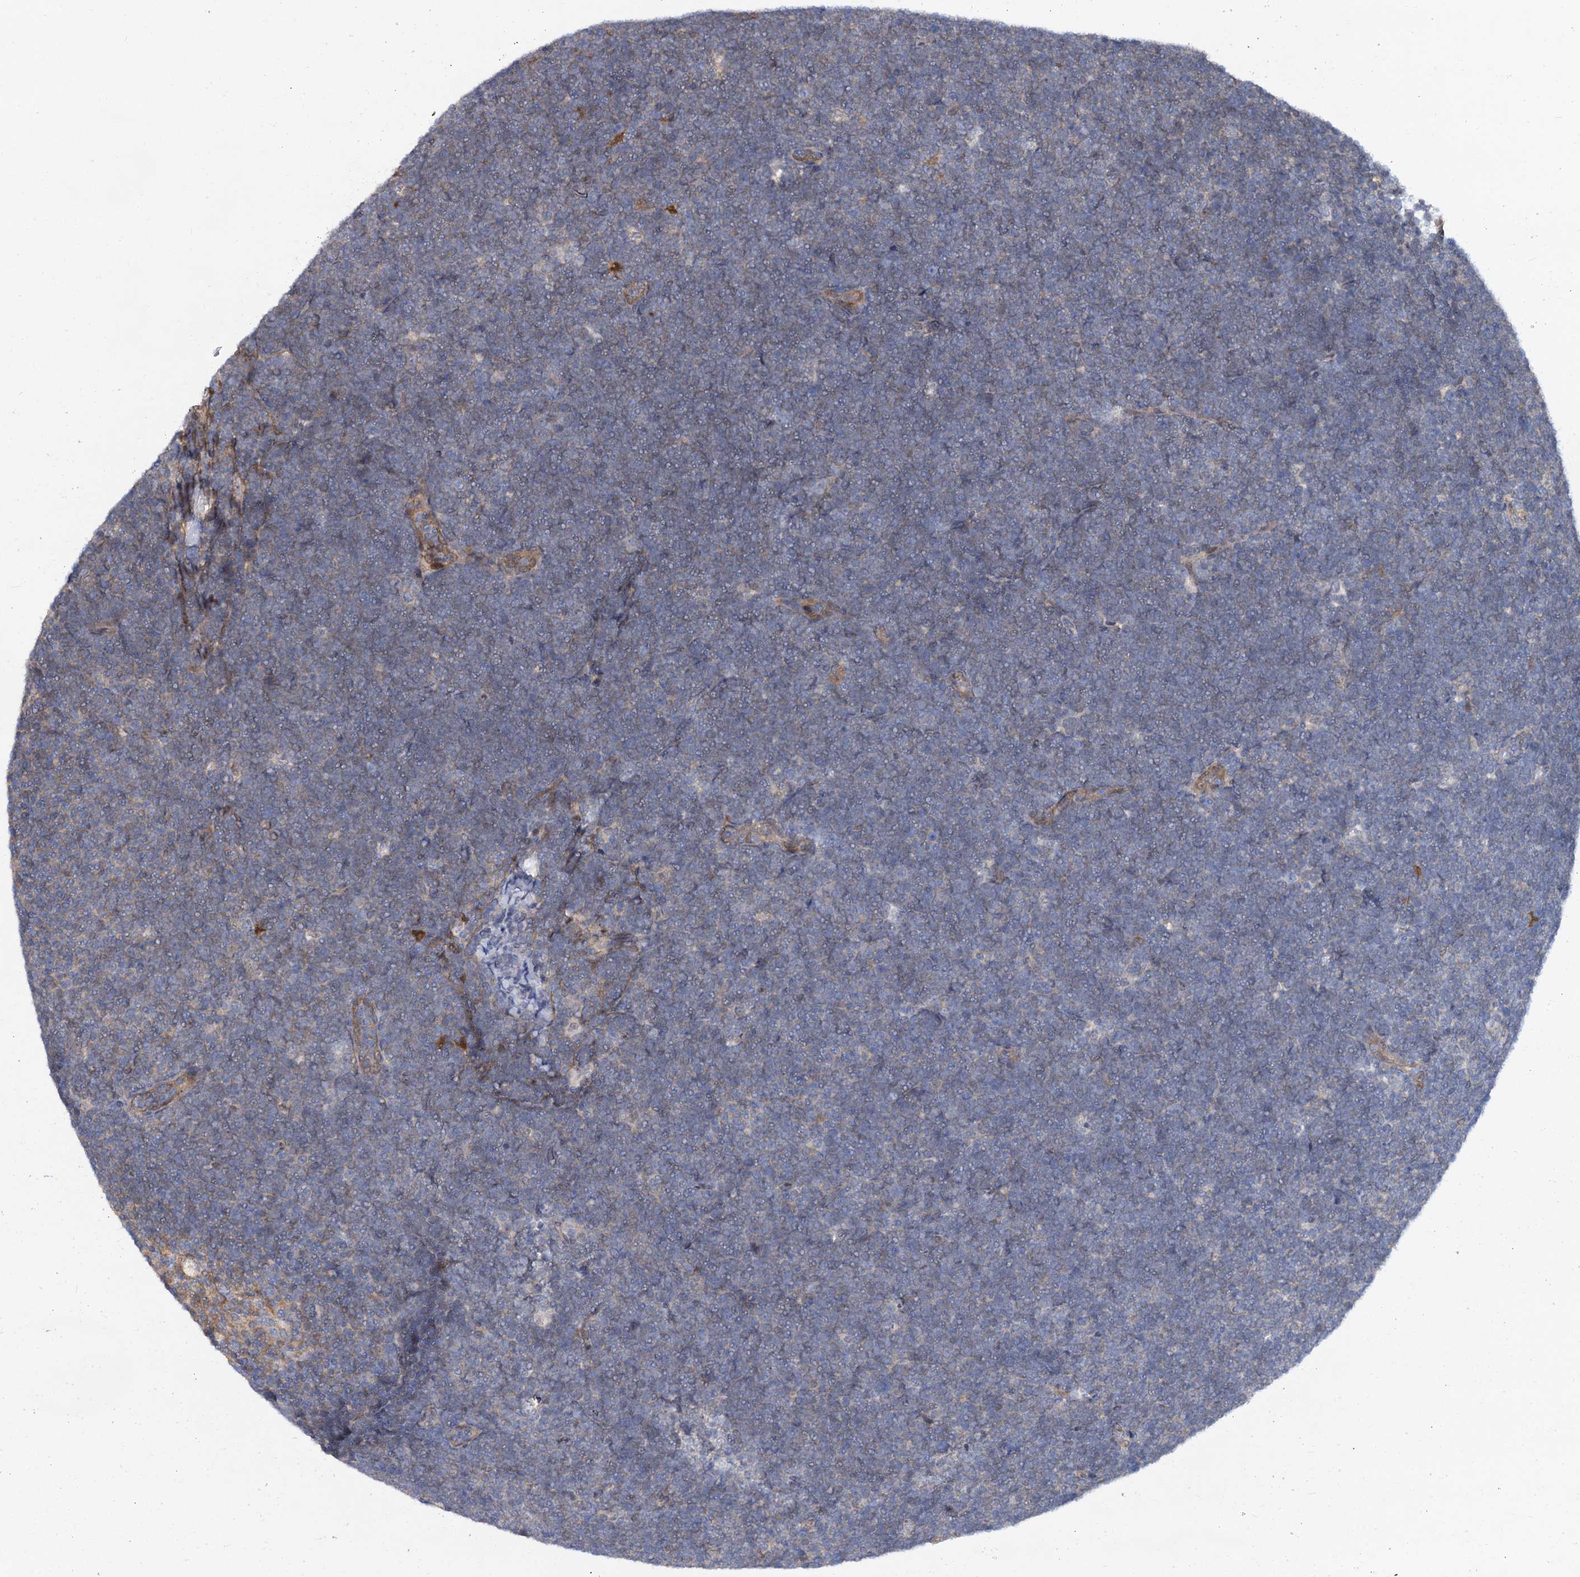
{"staining": {"intensity": "negative", "quantity": "none", "location": "none"}, "tissue": "lymphoma", "cell_type": "Tumor cells", "image_type": "cancer", "snomed": [{"axis": "morphology", "description": "Malignant lymphoma, non-Hodgkin's type, High grade"}, {"axis": "topography", "description": "Lymph node"}], "caption": "A photomicrograph of human malignant lymphoma, non-Hodgkin's type (high-grade) is negative for staining in tumor cells. (Stains: DAB immunohistochemistry (IHC) with hematoxylin counter stain, Microscopy: brightfield microscopy at high magnification).", "gene": "SNX15", "patient": {"sex": "male", "age": 13}}